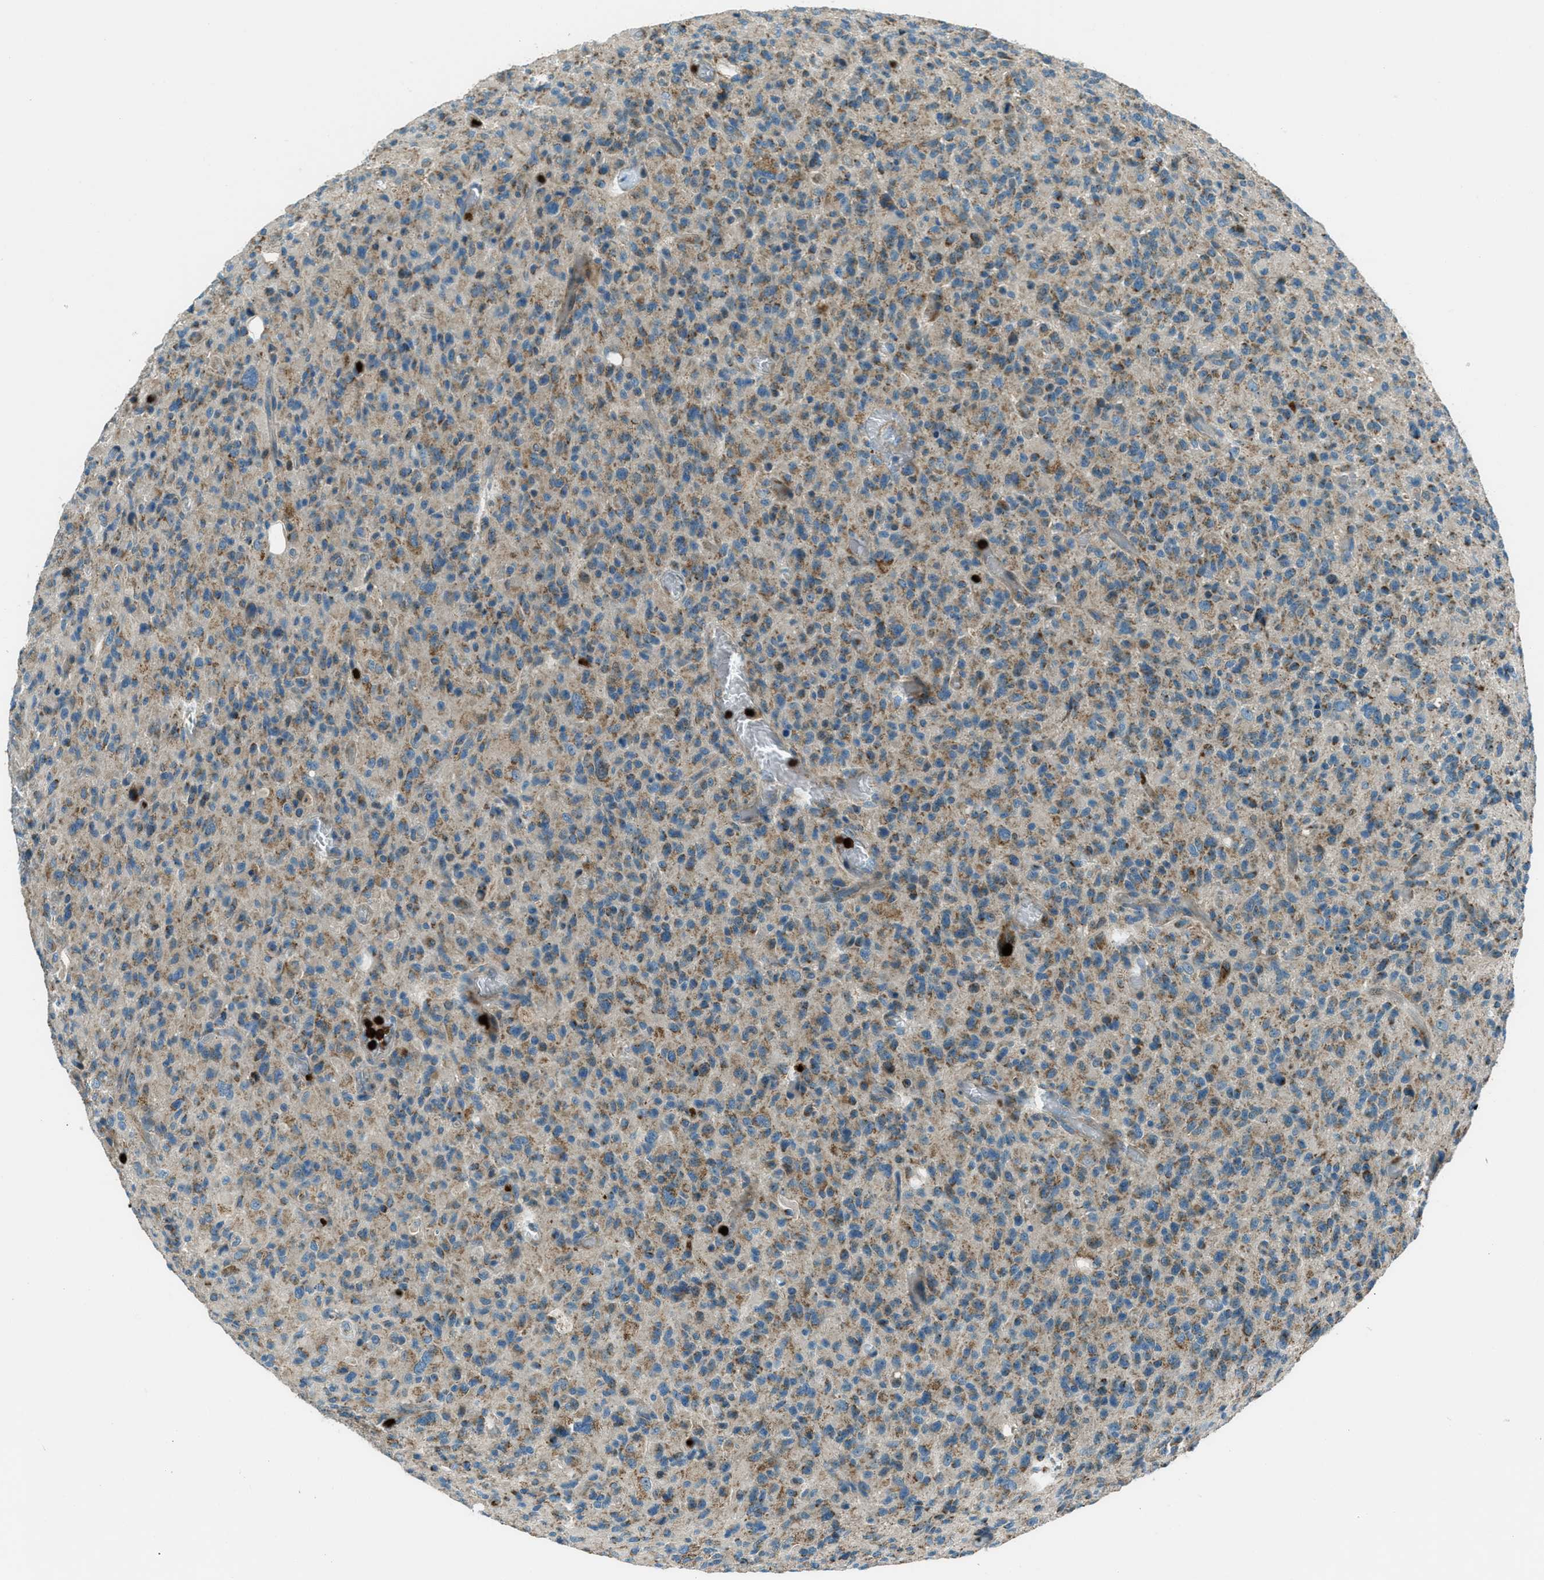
{"staining": {"intensity": "moderate", "quantity": ">75%", "location": "cytoplasmic/membranous"}, "tissue": "glioma", "cell_type": "Tumor cells", "image_type": "cancer", "snomed": [{"axis": "morphology", "description": "Glioma, malignant, High grade"}, {"axis": "topography", "description": "Brain"}], "caption": "Immunohistochemistry (IHC) photomicrograph of neoplastic tissue: human malignant glioma (high-grade) stained using immunohistochemistry (IHC) reveals medium levels of moderate protein expression localized specifically in the cytoplasmic/membranous of tumor cells, appearing as a cytoplasmic/membranous brown color.", "gene": "FAR1", "patient": {"sex": "male", "age": 71}}